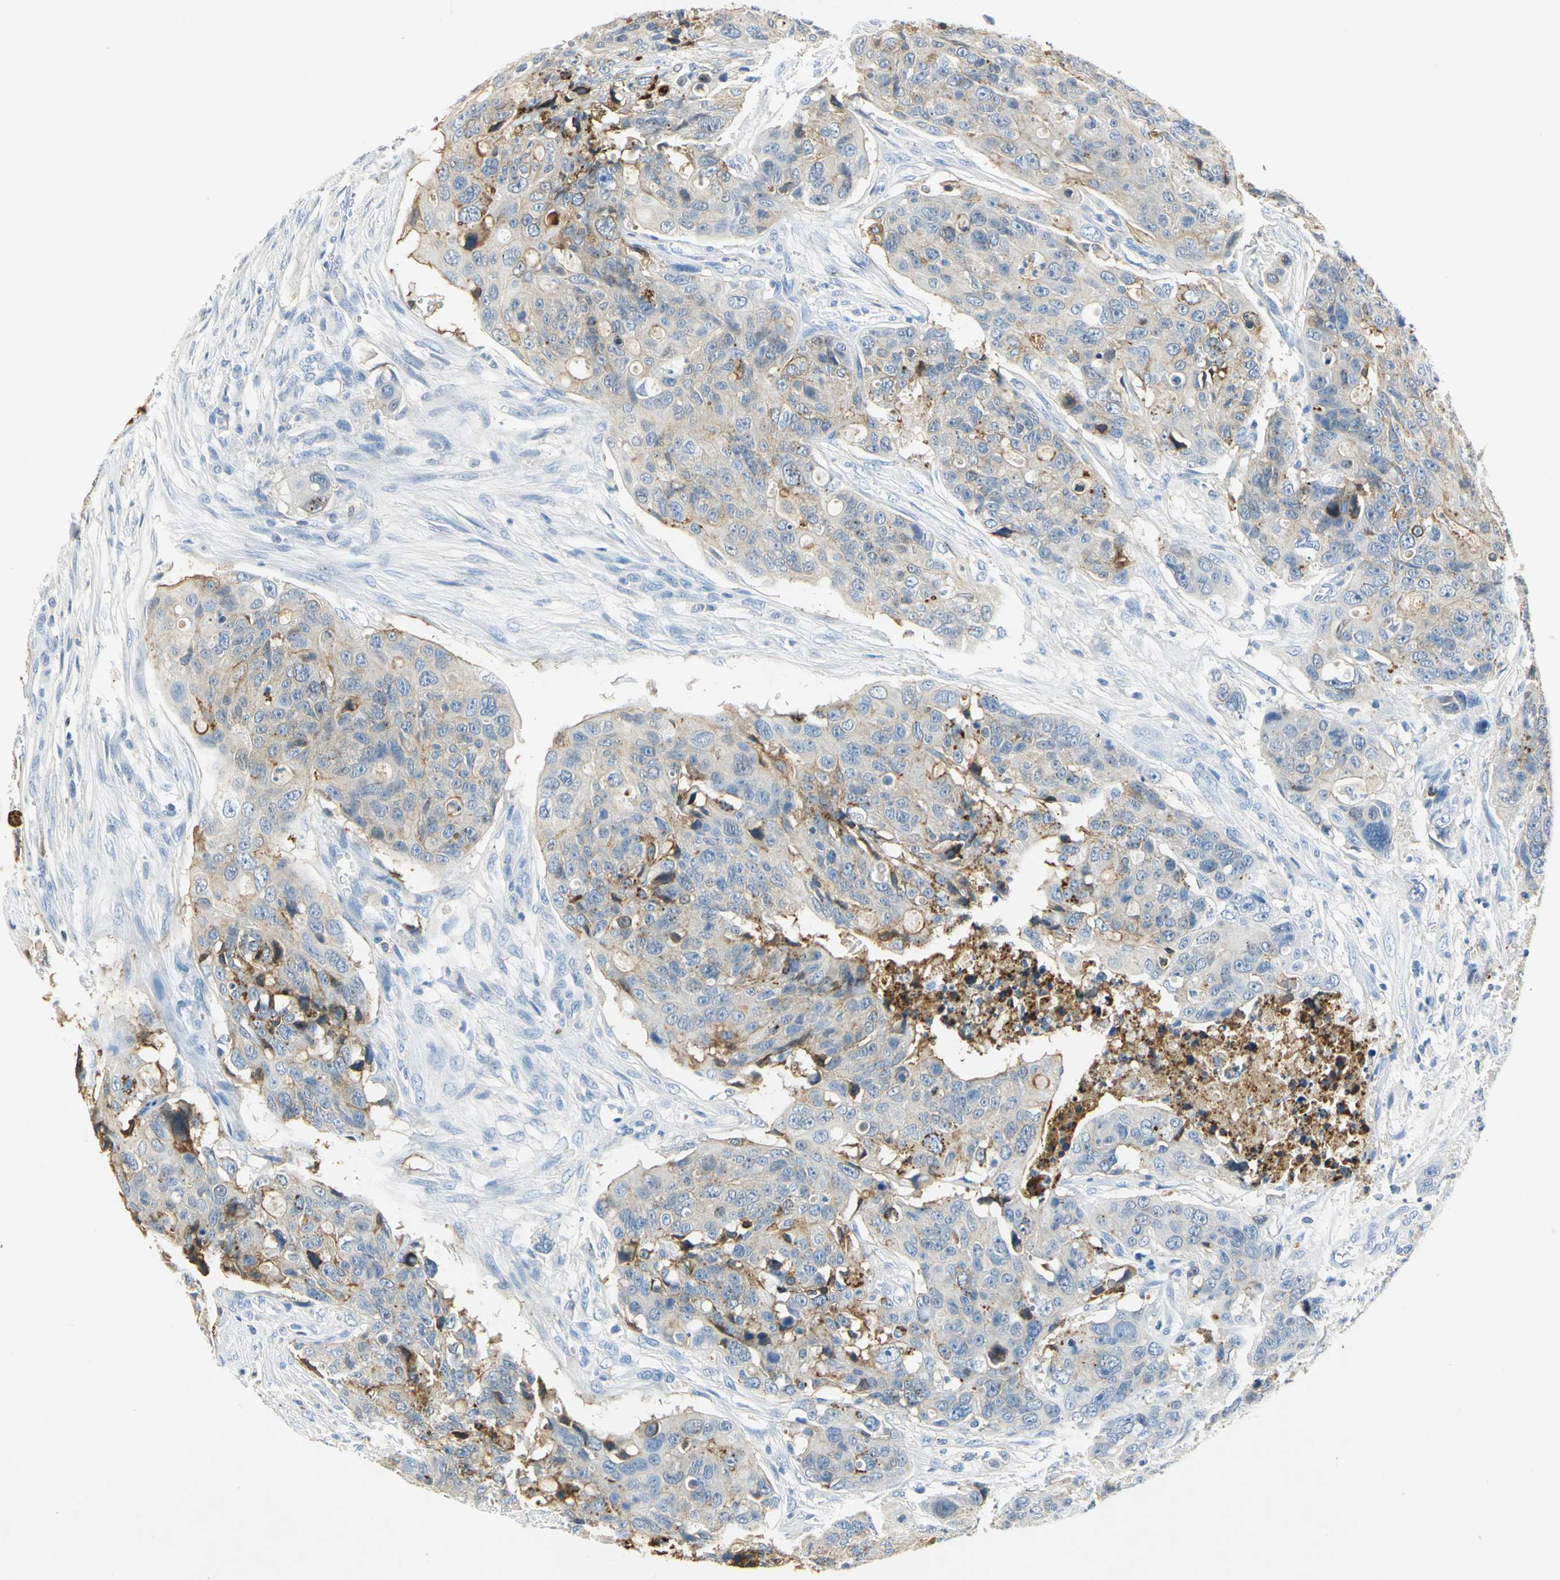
{"staining": {"intensity": "weak", "quantity": "25%-75%", "location": "cytoplasmic/membranous"}, "tissue": "colorectal cancer", "cell_type": "Tumor cells", "image_type": "cancer", "snomed": [{"axis": "morphology", "description": "Adenocarcinoma, NOS"}, {"axis": "topography", "description": "Colon"}], "caption": "Colorectal cancer tissue exhibits weak cytoplasmic/membranous positivity in about 25%-75% of tumor cells", "gene": "ANXA4", "patient": {"sex": "female", "age": 57}}